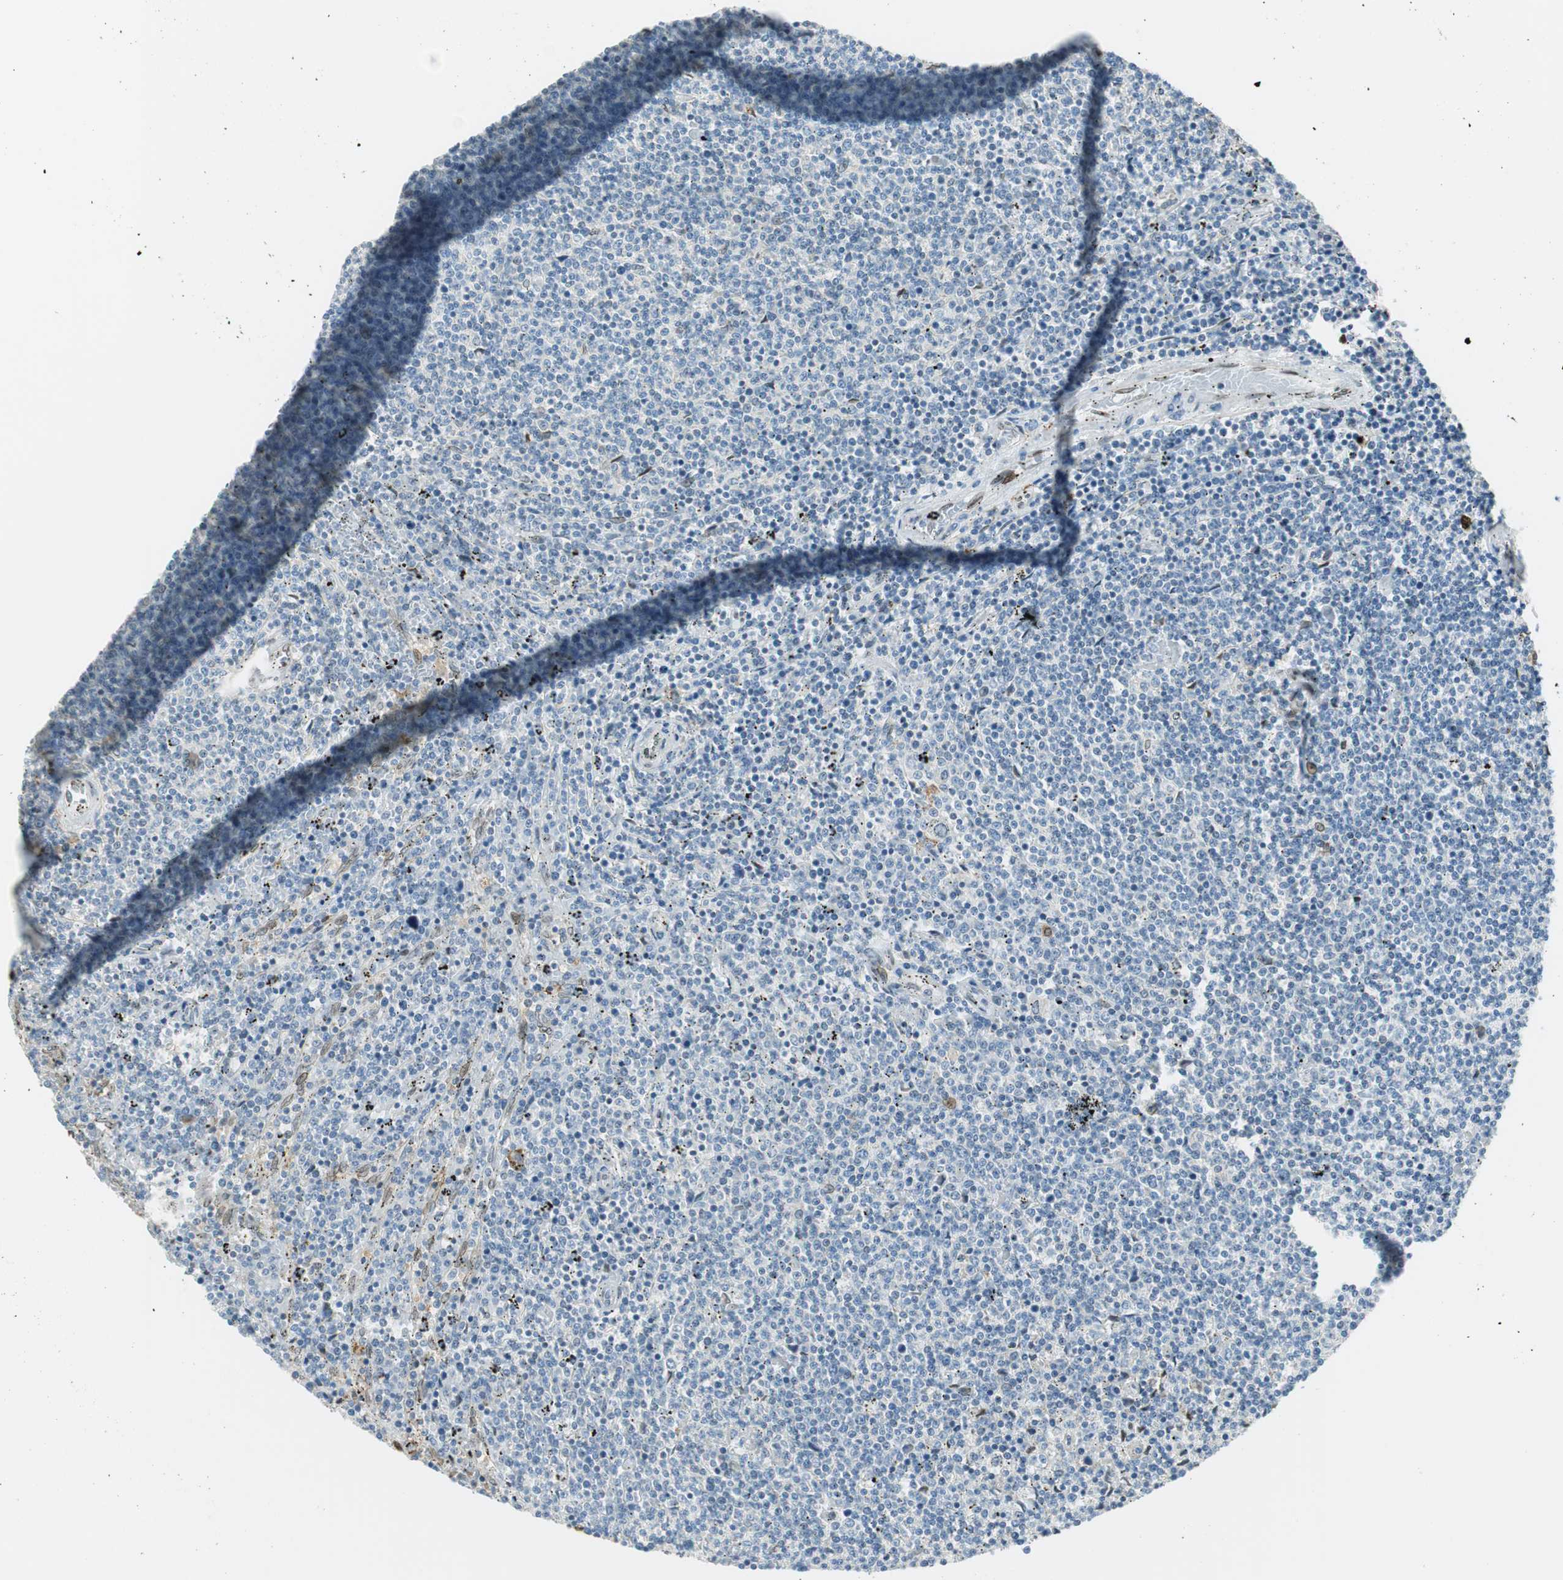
{"staining": {"intensity": "negative", "quantity": "none", "location": "none"}, "tissue": "lymphoma", "cell_type": "Tumor cells", "image_type": "cancer", "snomed": [{"axis": "morphology", "description": "Malignant lymphoma, non-Hodgkin's type, Low grade"}, {"axis": "topography", "description": "Spleen"}], "caption": "High magnification brightfield microscopy of low-grade malignant lymphoma, non-Hodgkin's type stained with DAB (brown) and counterstained with hematoxylin (blue): tumor cells show no significant staining.", "gene": "TMEM260", "patient": {"sex": "female", "age": 50}}